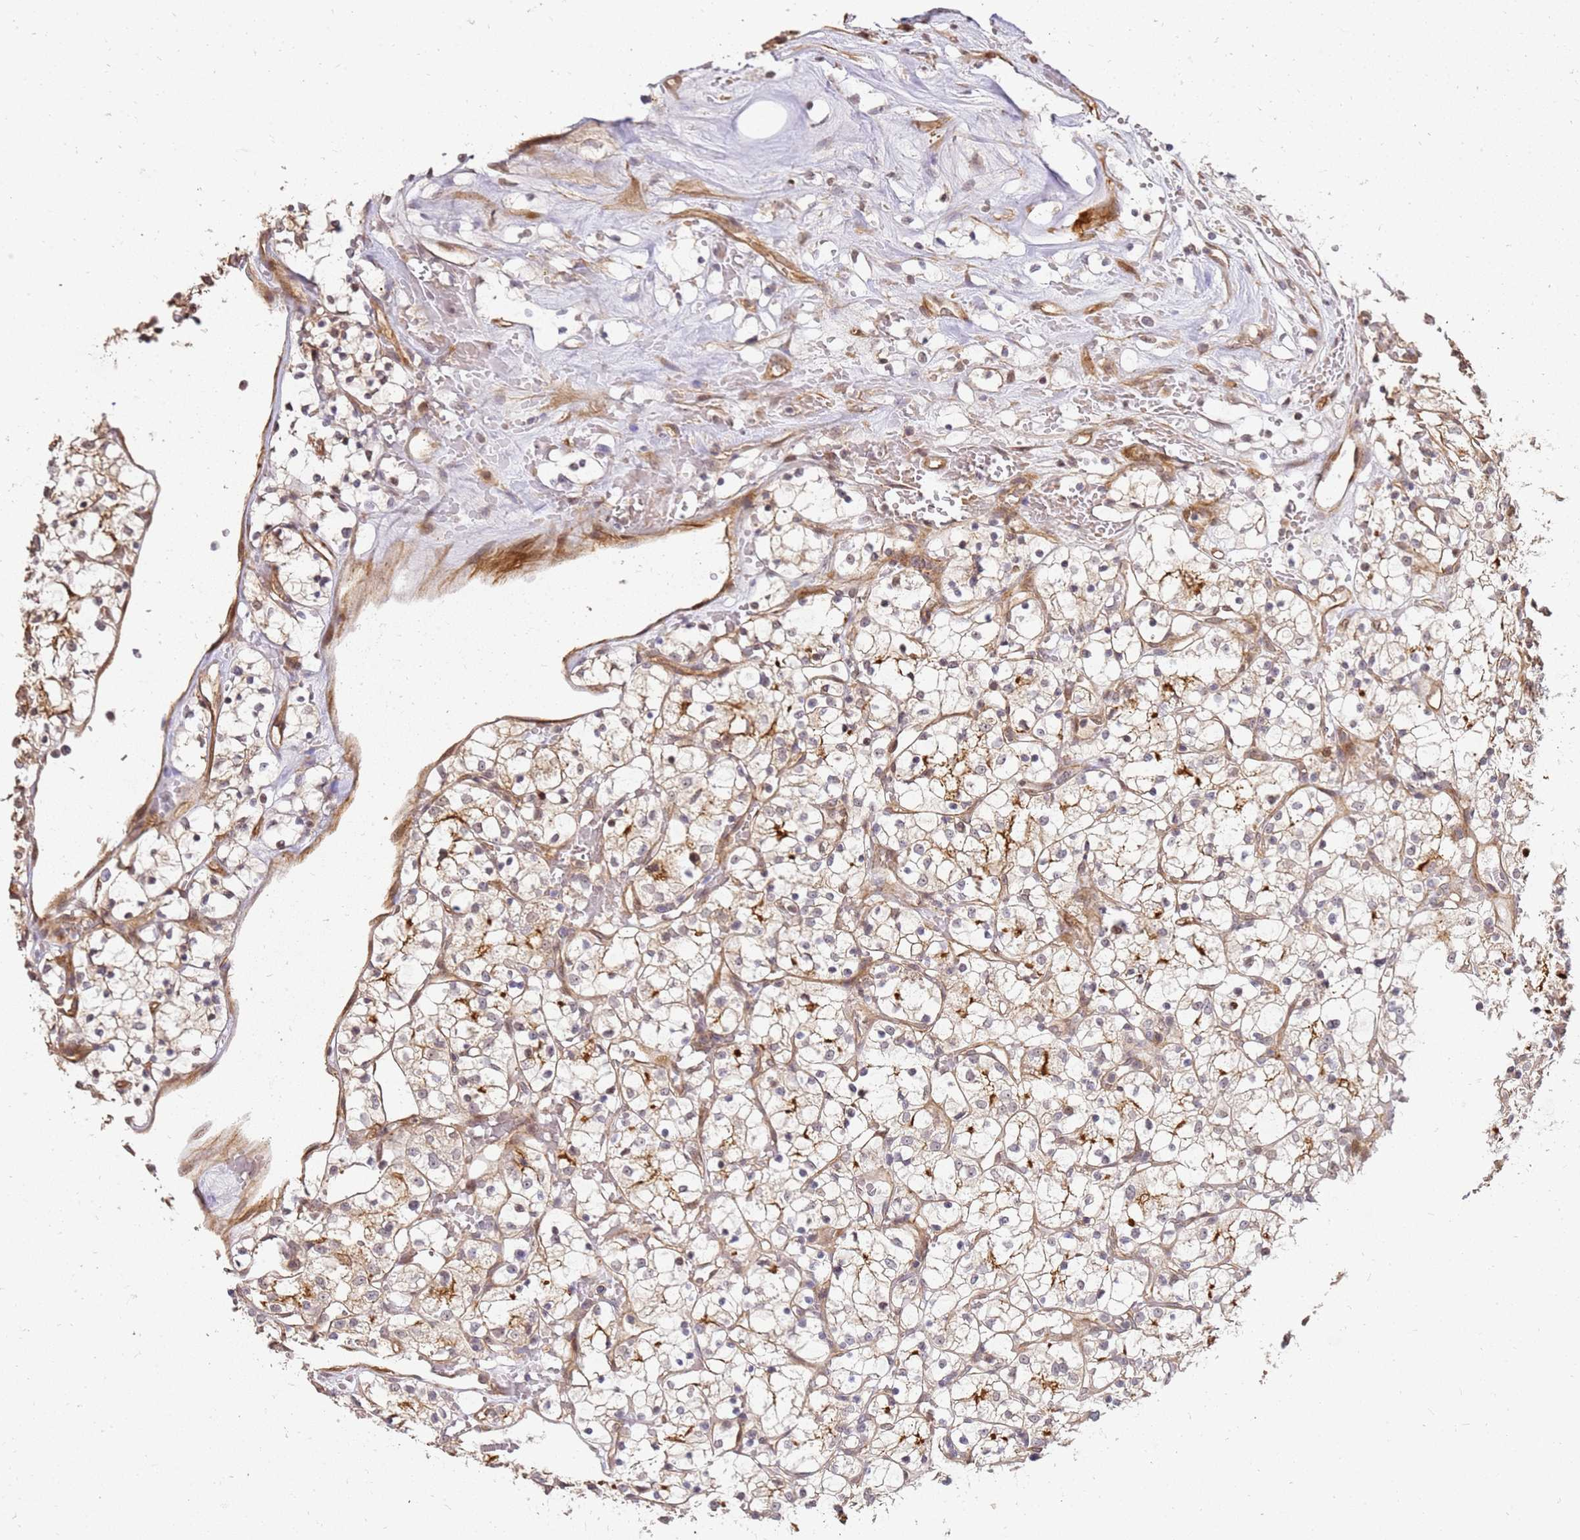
{"staining": {"intensity": "moderate", "quantity": ">75%", "location": "cytoplasmic/membranous"}, "tissue": "renal cancer", "cell_type": "Tumor cells", "image_type": "cancer", "snomed": [{"axis": "morphology", "description": "Adenocarcinoma, NOS"}, {"axis": "topography", "description": "Kidney"}], "caption": "Renal adenocarcinoma tissue shows moderate cytoplasmic/membranous positivity in about >75% of tumor cells", "gene": "ST18", "patient": {"sex": "female", "age": 69}}